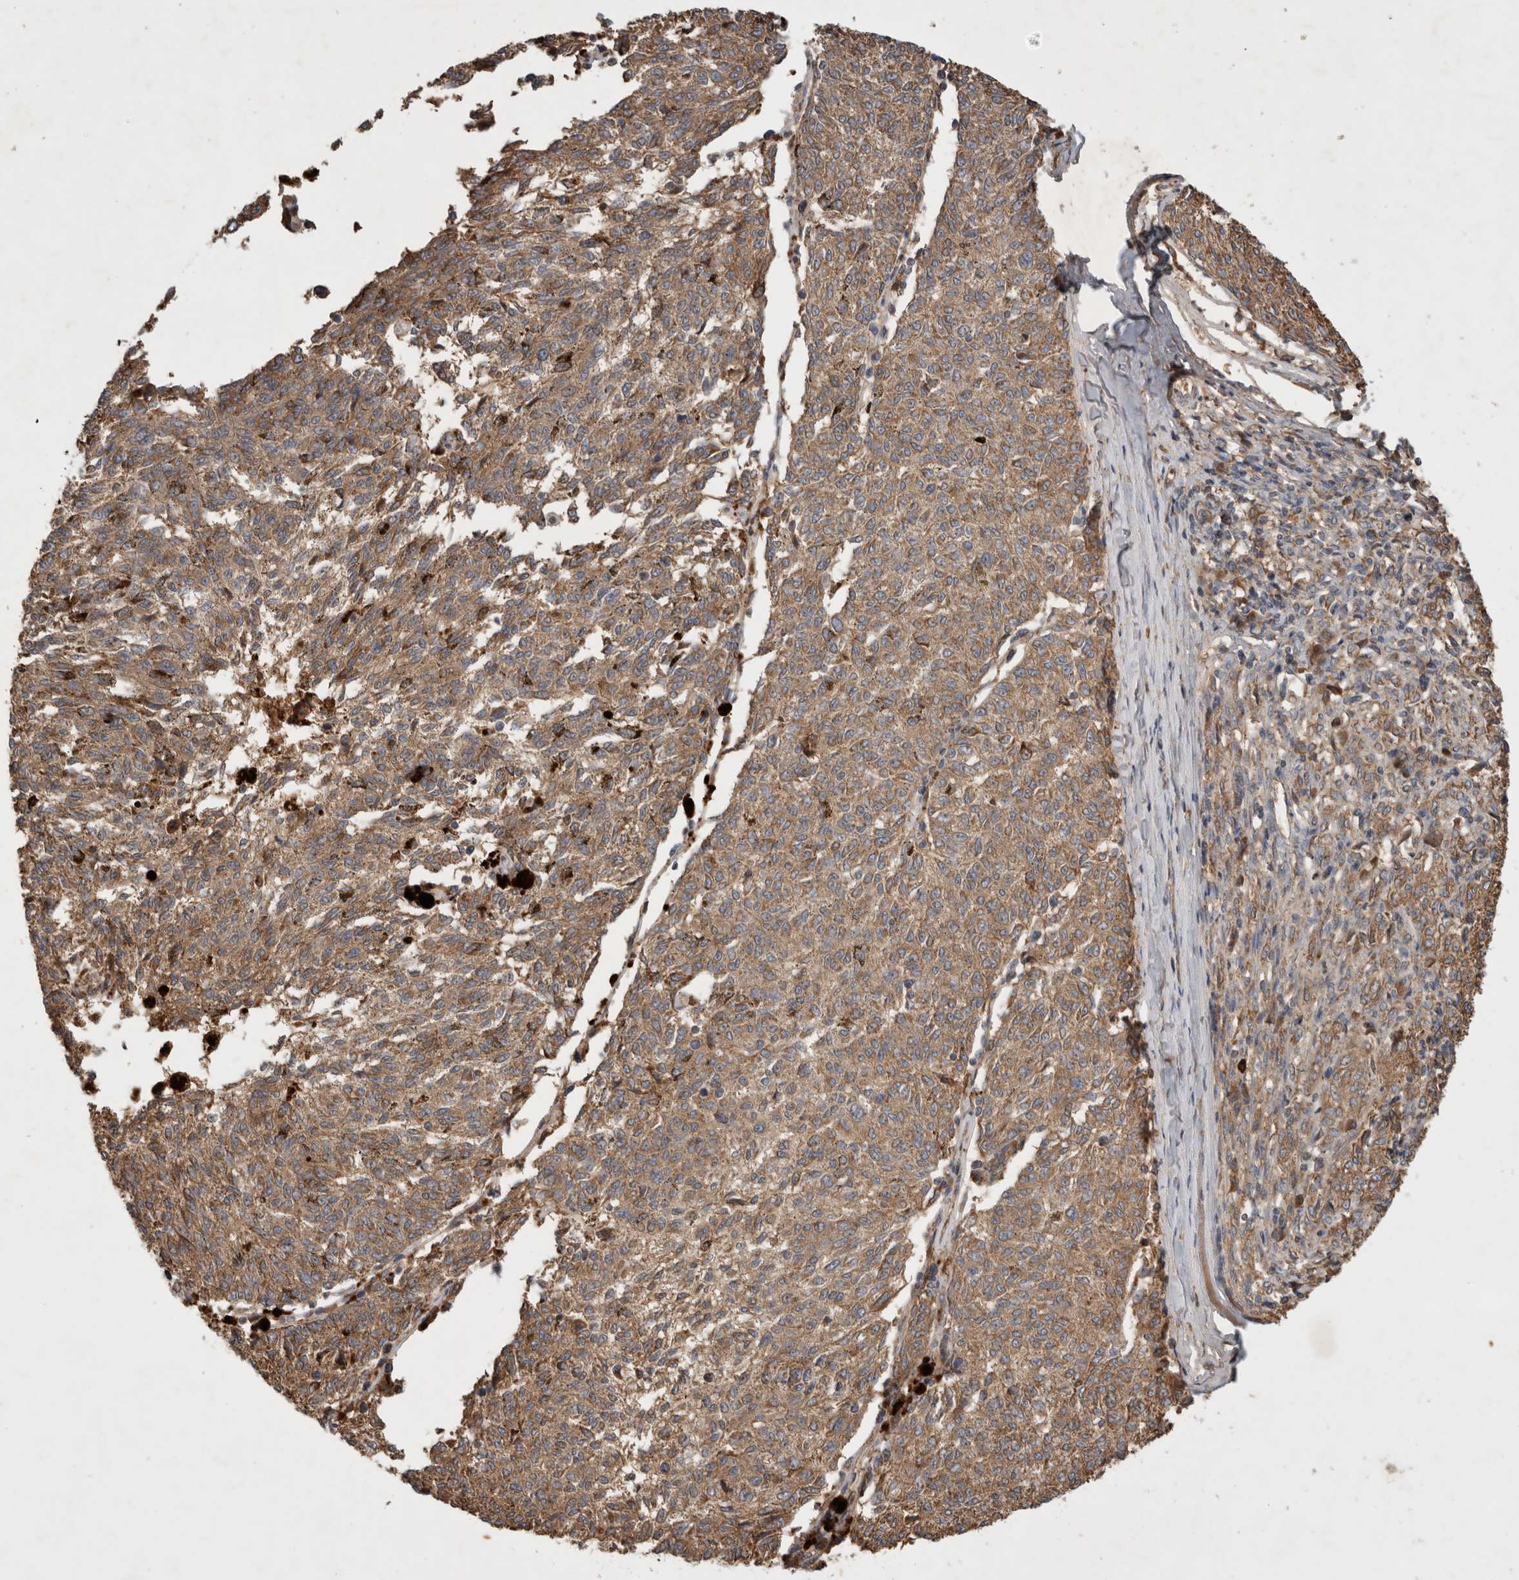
{"staining": {"intensity": "moderate", "quantity": ">75%", "location": "cytoplasmic/membranous"}, "tissue": "melanoma", "cell_type": "Tumor cells", "image_type": "cancer", "snomed": [{"axis": "morphology", "description": "Malignant melanoma, NOS"}, {"axis": "topography", "description": "Skin"}], "caption": "Immunohistochemistry (IHC) micrograph of neoplastic tissue: human melanoma stained using immunohistochemistry (IHC) shows medium levels of moderate protein expression localized specifically in the cytoplasmic/membranous of tumor cells, appearing as a cytoplasmic/membranous brown color.", "gene": "SERAC1", "patient": {"sex": "female", "age": 72}}